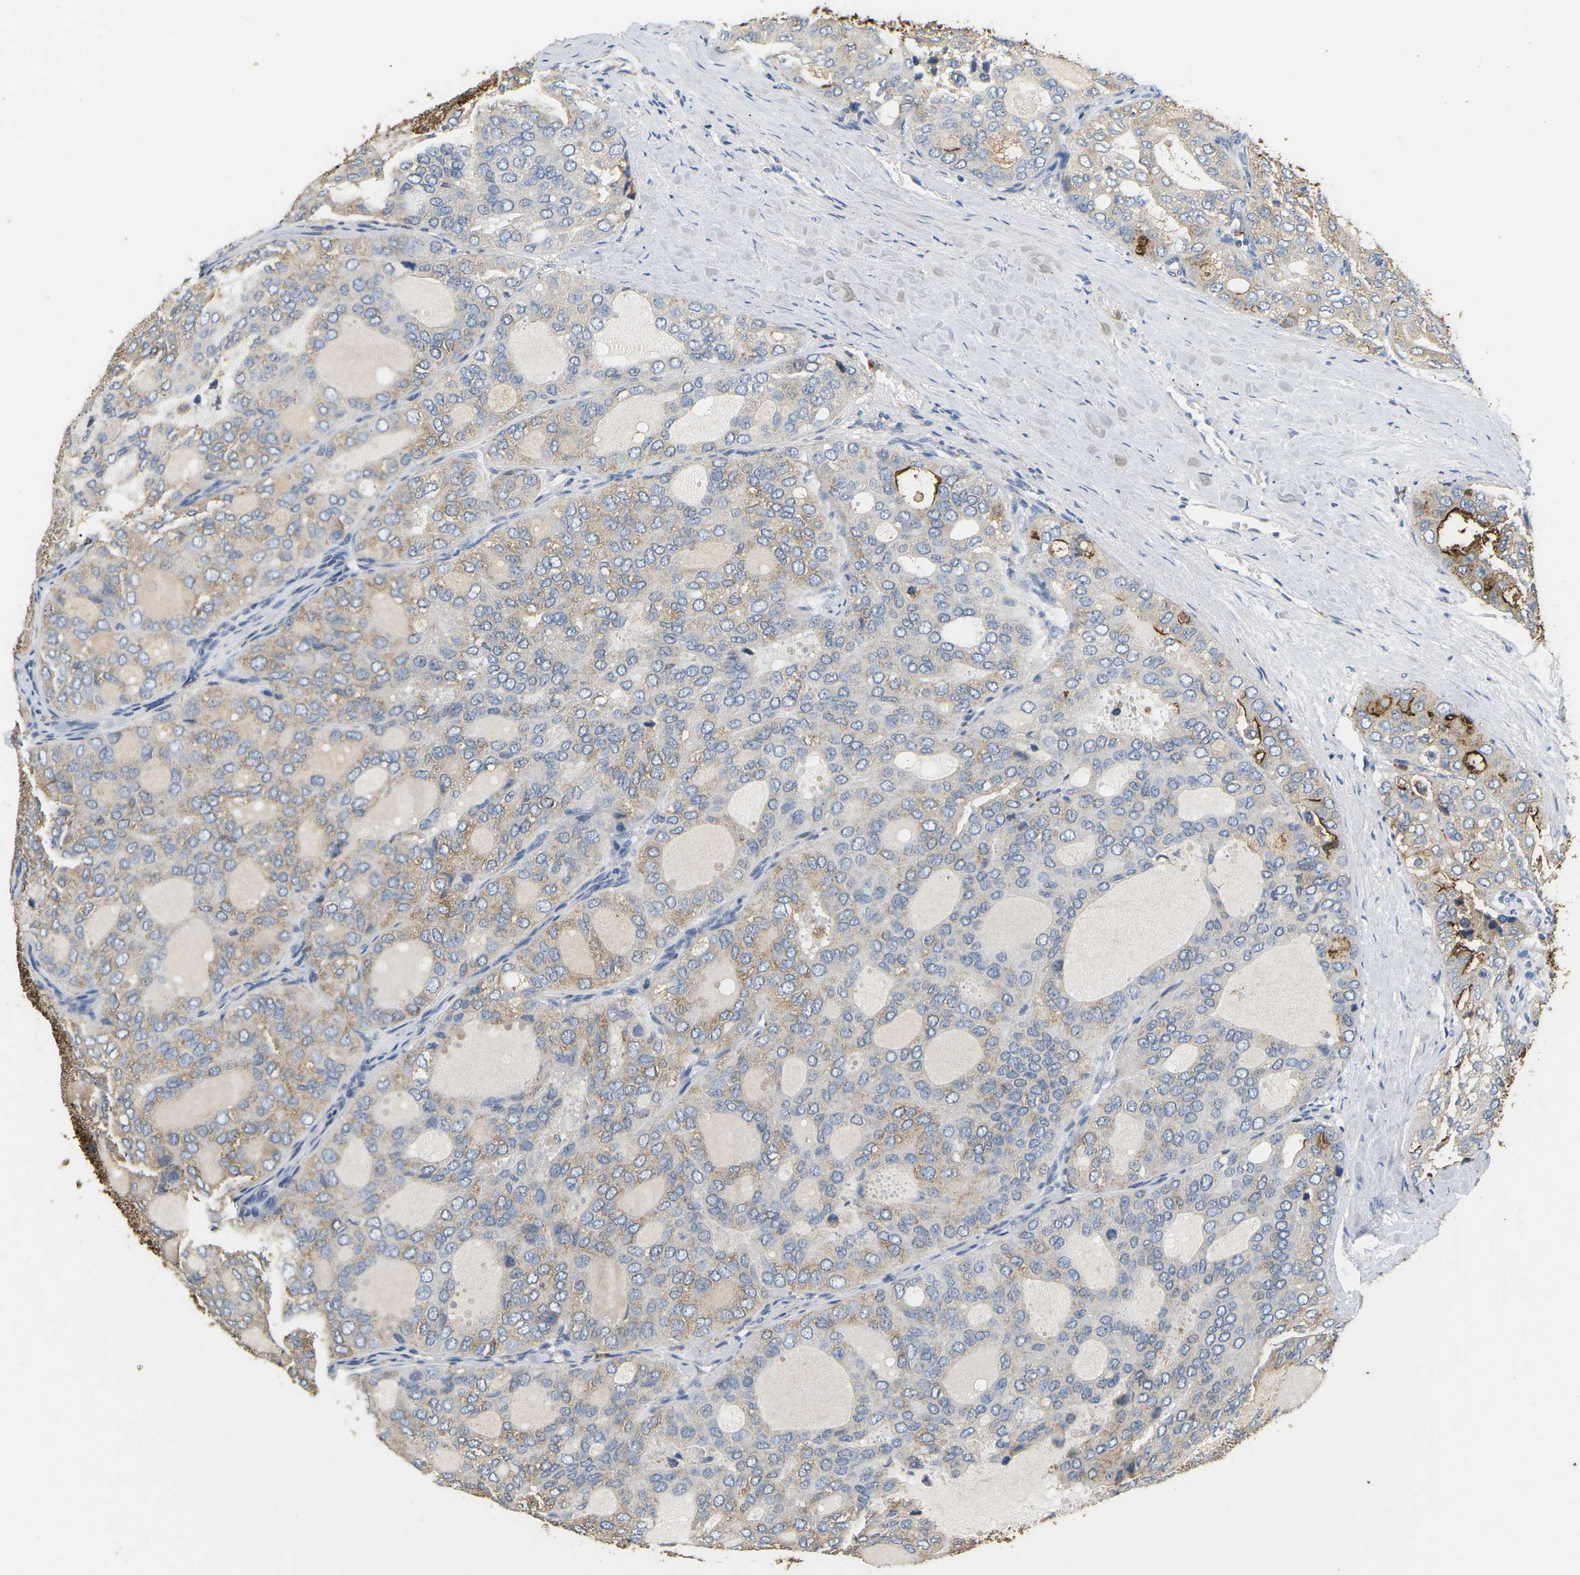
{"staining": {"intensity": "weak", "quantity": ">75%", "location": "cytoplasmic/membranous"}, "tissue": "thyroid cancer", "cell_type": "Tumor cells", "image_type": "cancer", "snomed": [{"axis": "morphology", "description": "Follicular adenoma carcinoma, NOS"}, {"axis": "topography", "description": "Thyroid gland"}], "caption": "Human follicular adenoma carcinoma (thyroid) stained with a brown dye displays weak cytoplasmic/membranous positive staining in about >75% of tumor cells.", "gene": "ADM", "patient": {"sex": "male", "age": 75}}